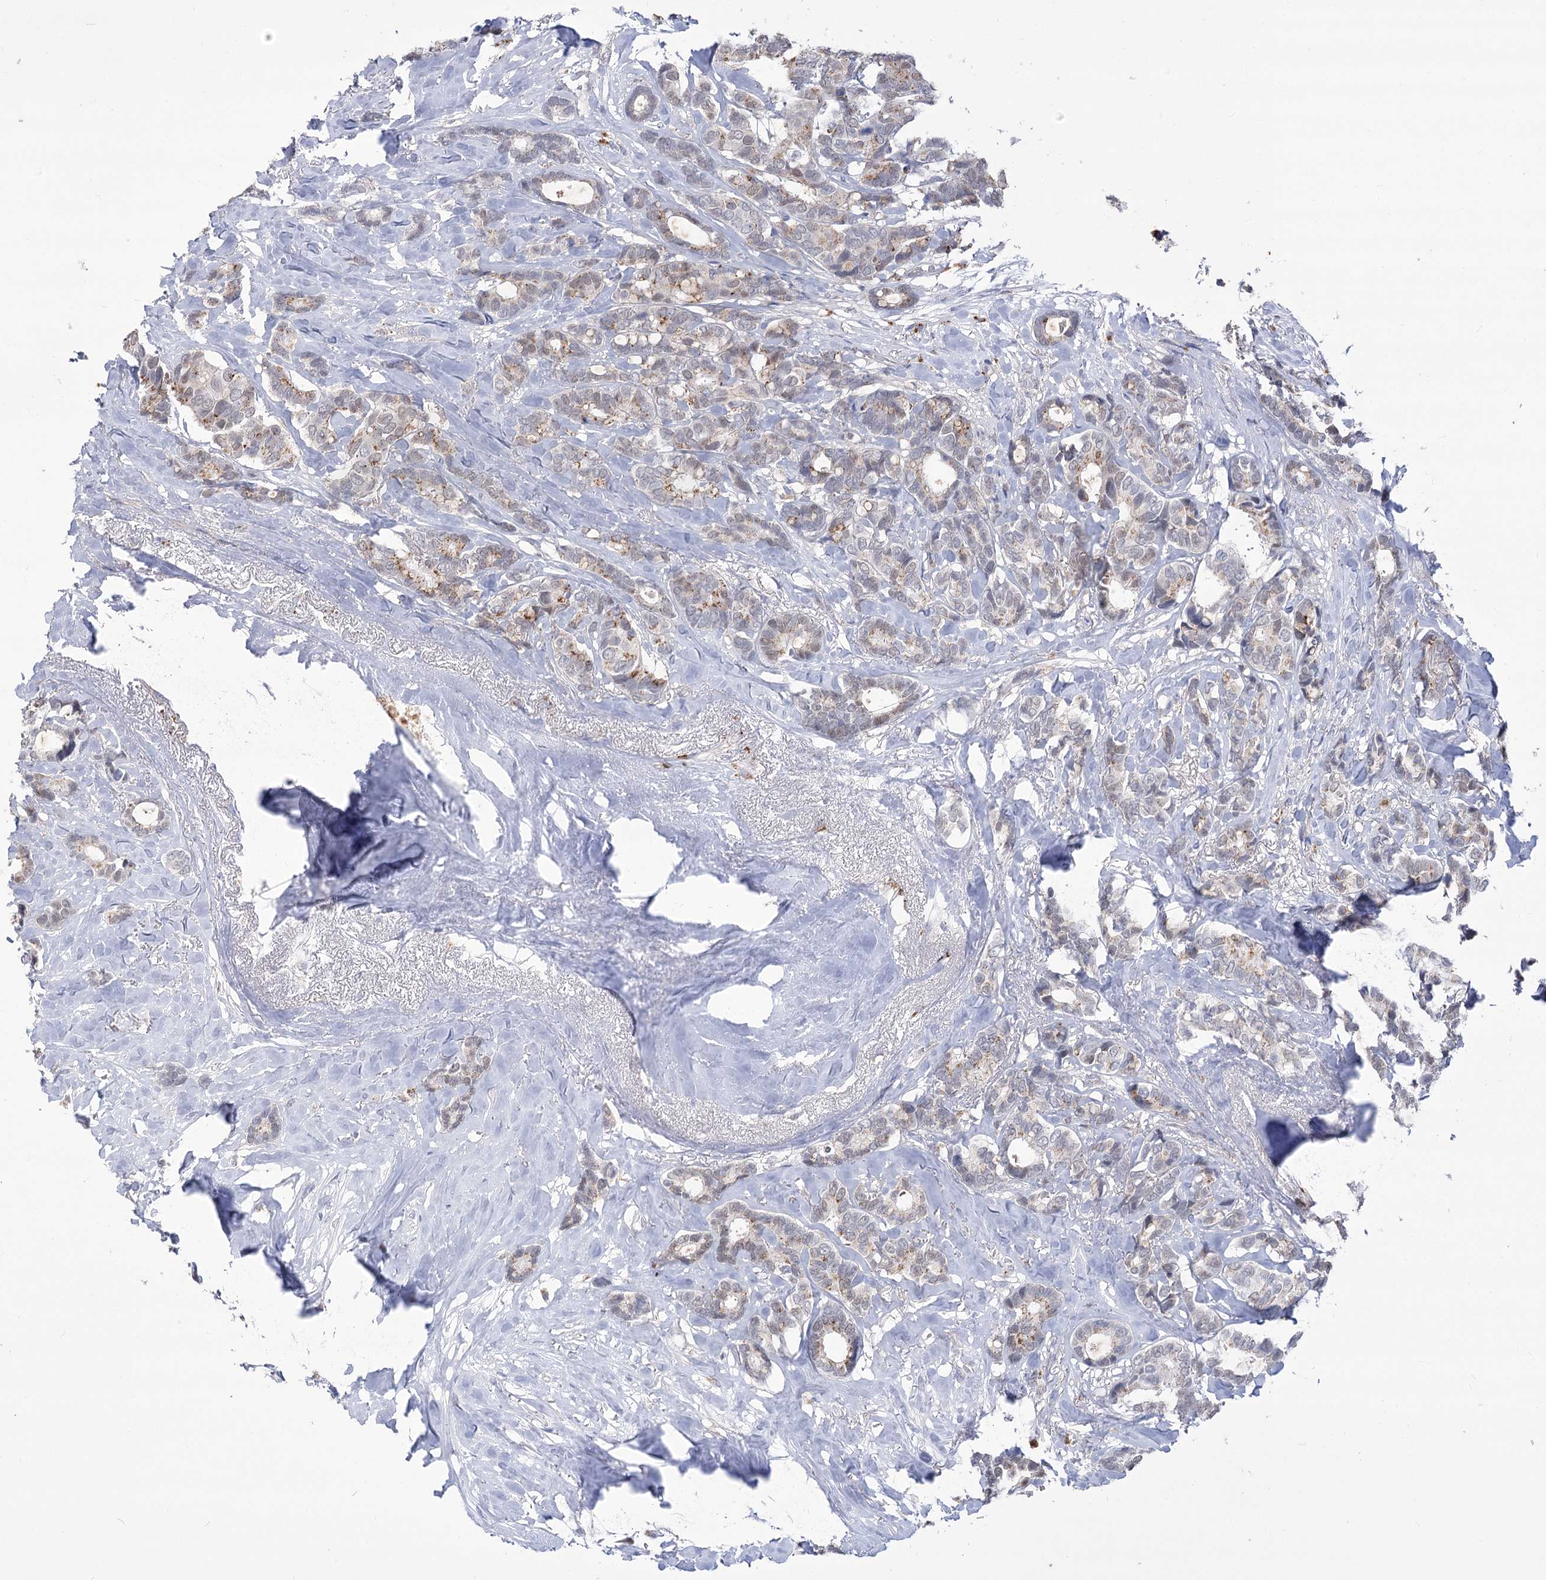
{"staining": {"intensity": "weak", "quantity": "25%-75%", "location": "cytoplasmic/membranous"}, "tissue": "breast cancer", "cell_type": "Tumor cells", "image_type": "cancer", "snomed": [{"axis": "morphology", "description": "Duct carcinoma"}, {"axis": "topography", "description": "Breast"}], "caption": "Immunohistochemistry (IHC) of human breast intraductal carcinoma reveals low levels of weak cytoplasmic/membranous positivity in about 25%-75% of tumor cells. The staining was performed using DAB to visualize the protein expression in brown, while the nuclei were stained in blue with hematoxylin (Magnification: 20x).", "gene": "SIAE", "patient": {"sex": "female", "age": 87}}